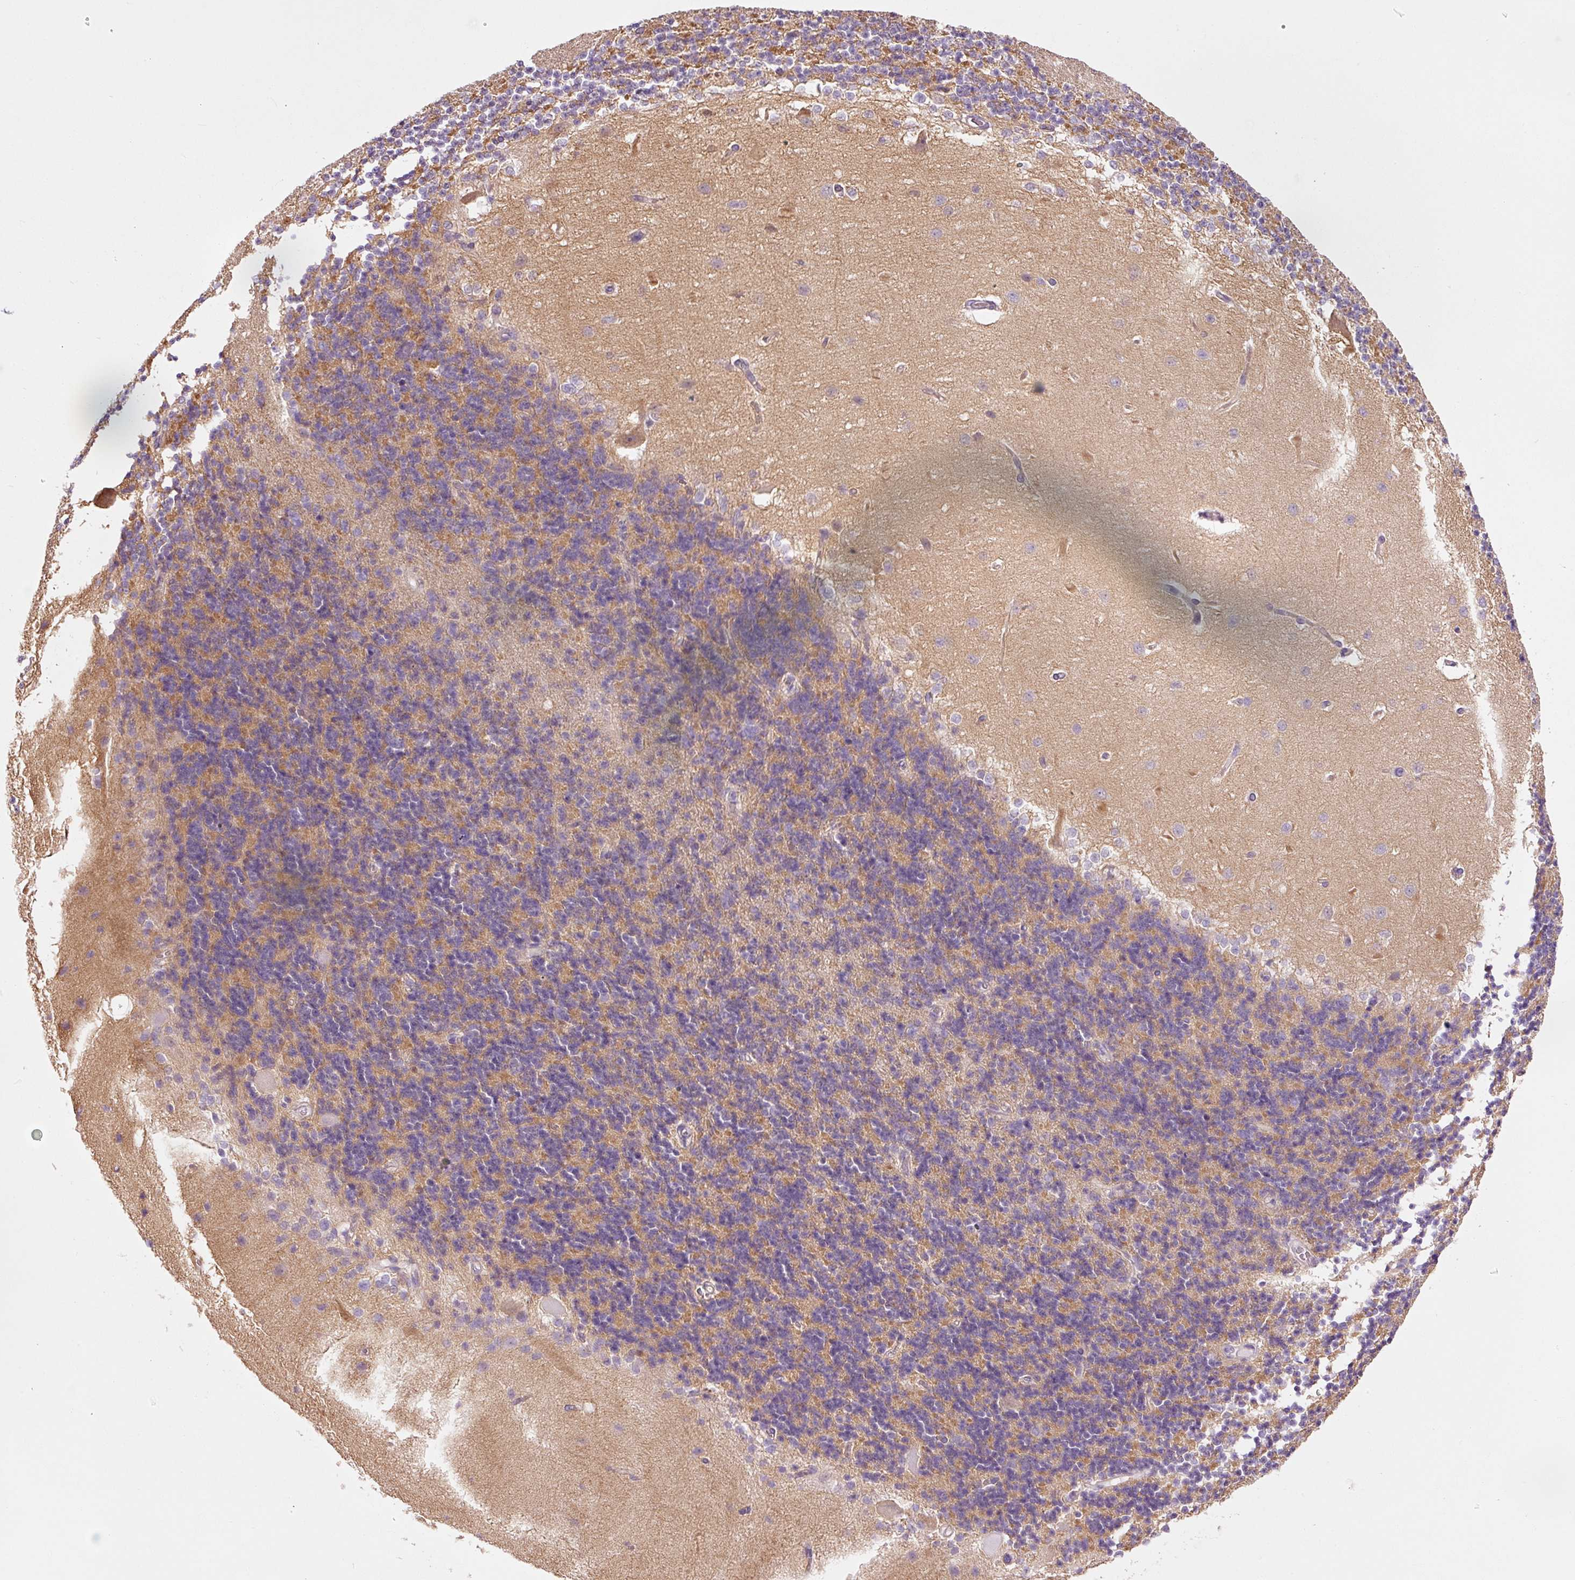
{"staining": {"intensity": "moderate", "quantity": "25%-75%", "location": "cytoplasmic/membranous"}, "tissue": "cerebellum", "cell_type": "Cells in granular layer", "image_type": "normal", "snomed": [{"axis": "morphology", "description": "Normal tissue, NOS"}, {"axis": "topography", "description": "Cerebellum"}], "caption": "Protein analysis of unremarkable cerebellum displays moderate cytoplasmic/membranous expression in approximately 25%-75% of cells in granular layer.", "gene": "HSPA4L", "patient": {"sex": "female", "age": 29}}